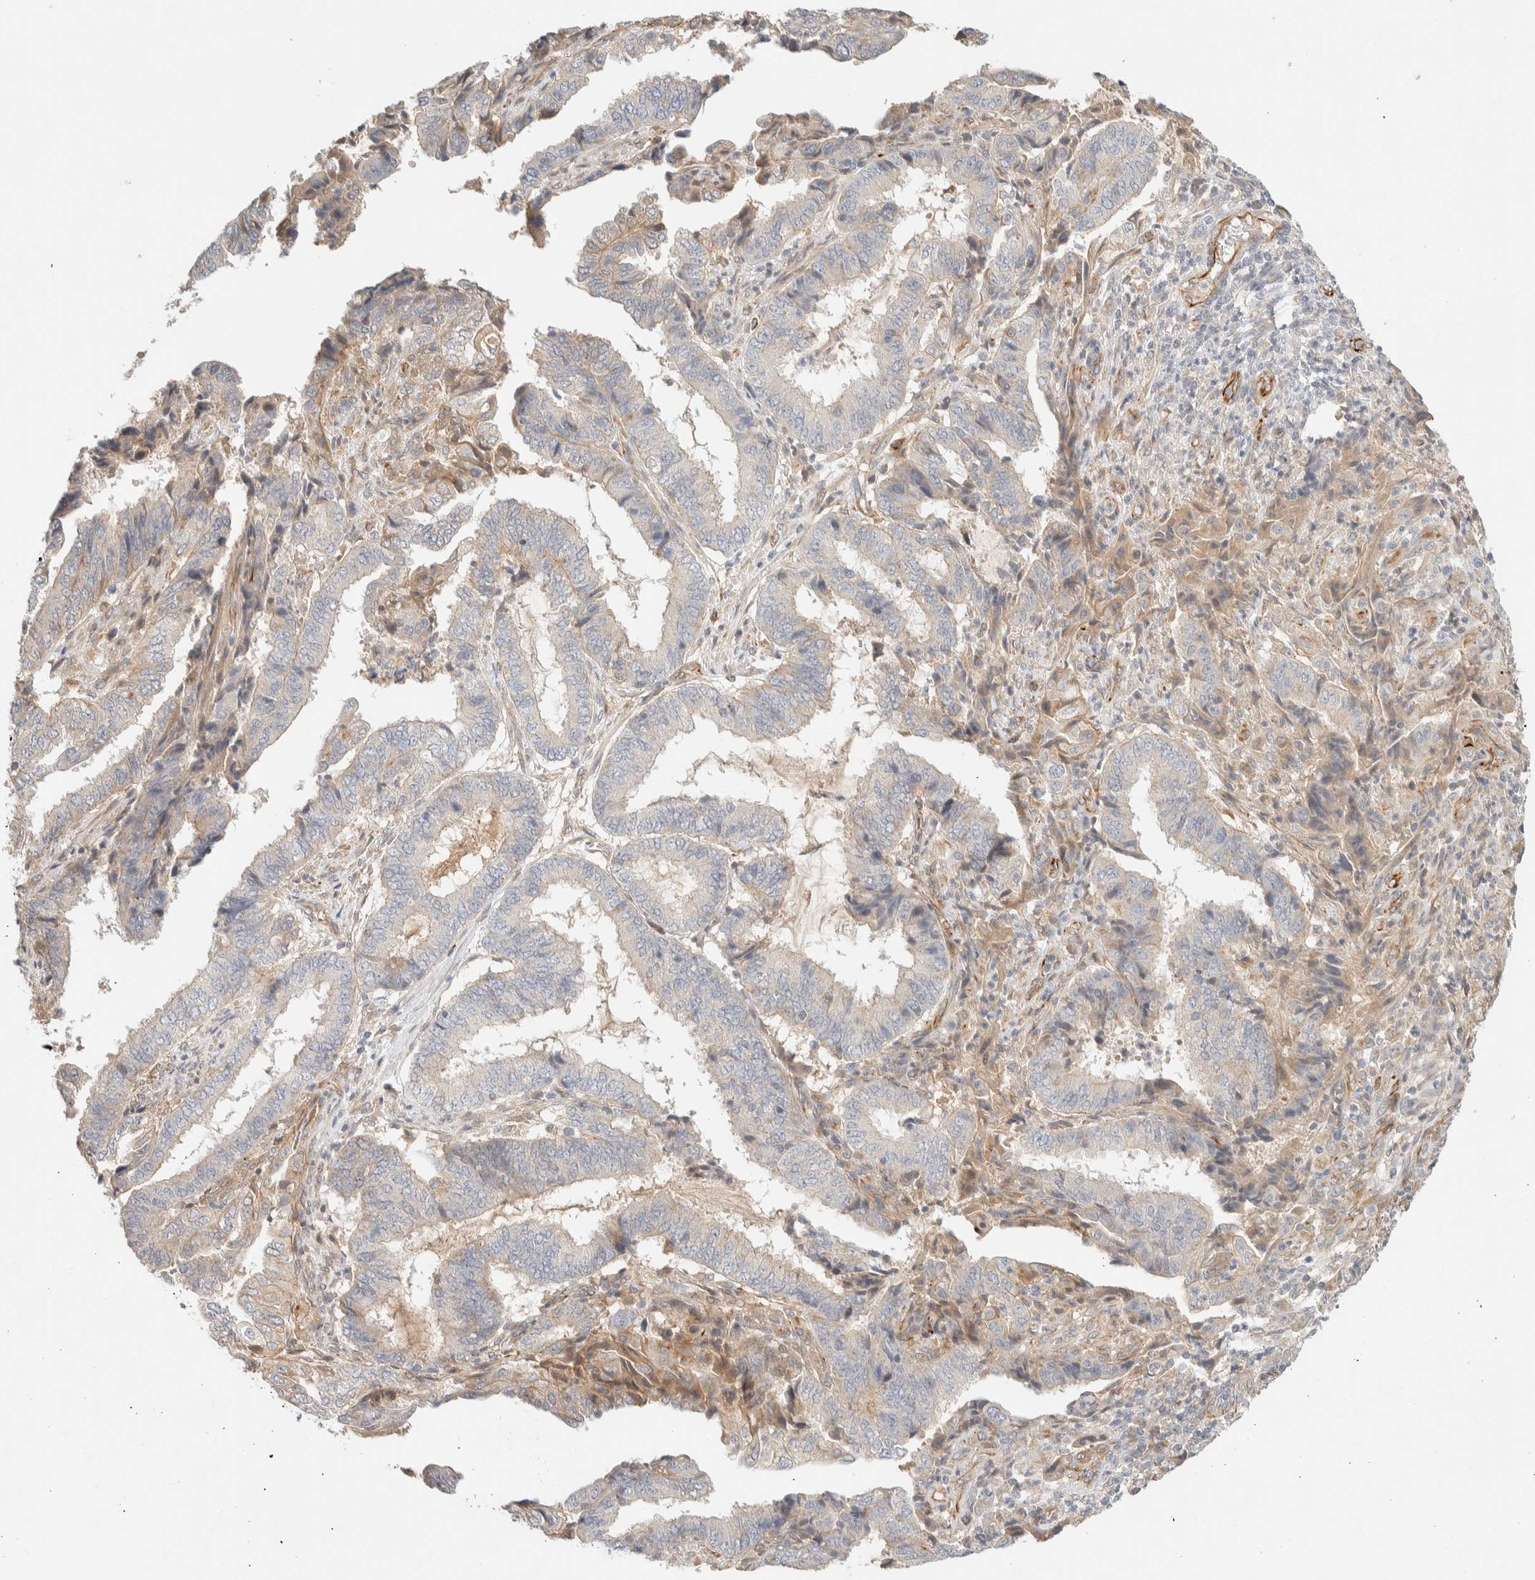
{"staining": {"intensity": "weak", "quantity": "<25%", "location": "cytoplasmic/membranous"}, "tissue": "endometrial cancer", "cell_type": "Tumor cells", "image_type": "cancer", "snomed": [{"axis": "morphology", "description": "Adenocarcinoma, NOS"}, {"axis": "topography", "description": "Endometrium"}], "caption": "The image shows no staining of tumor cells in endometrial adenocarcinoma. Nuclei are stained in blue.", "gene": "FAT1", "patient": {"sex": "female", "age": 51}}